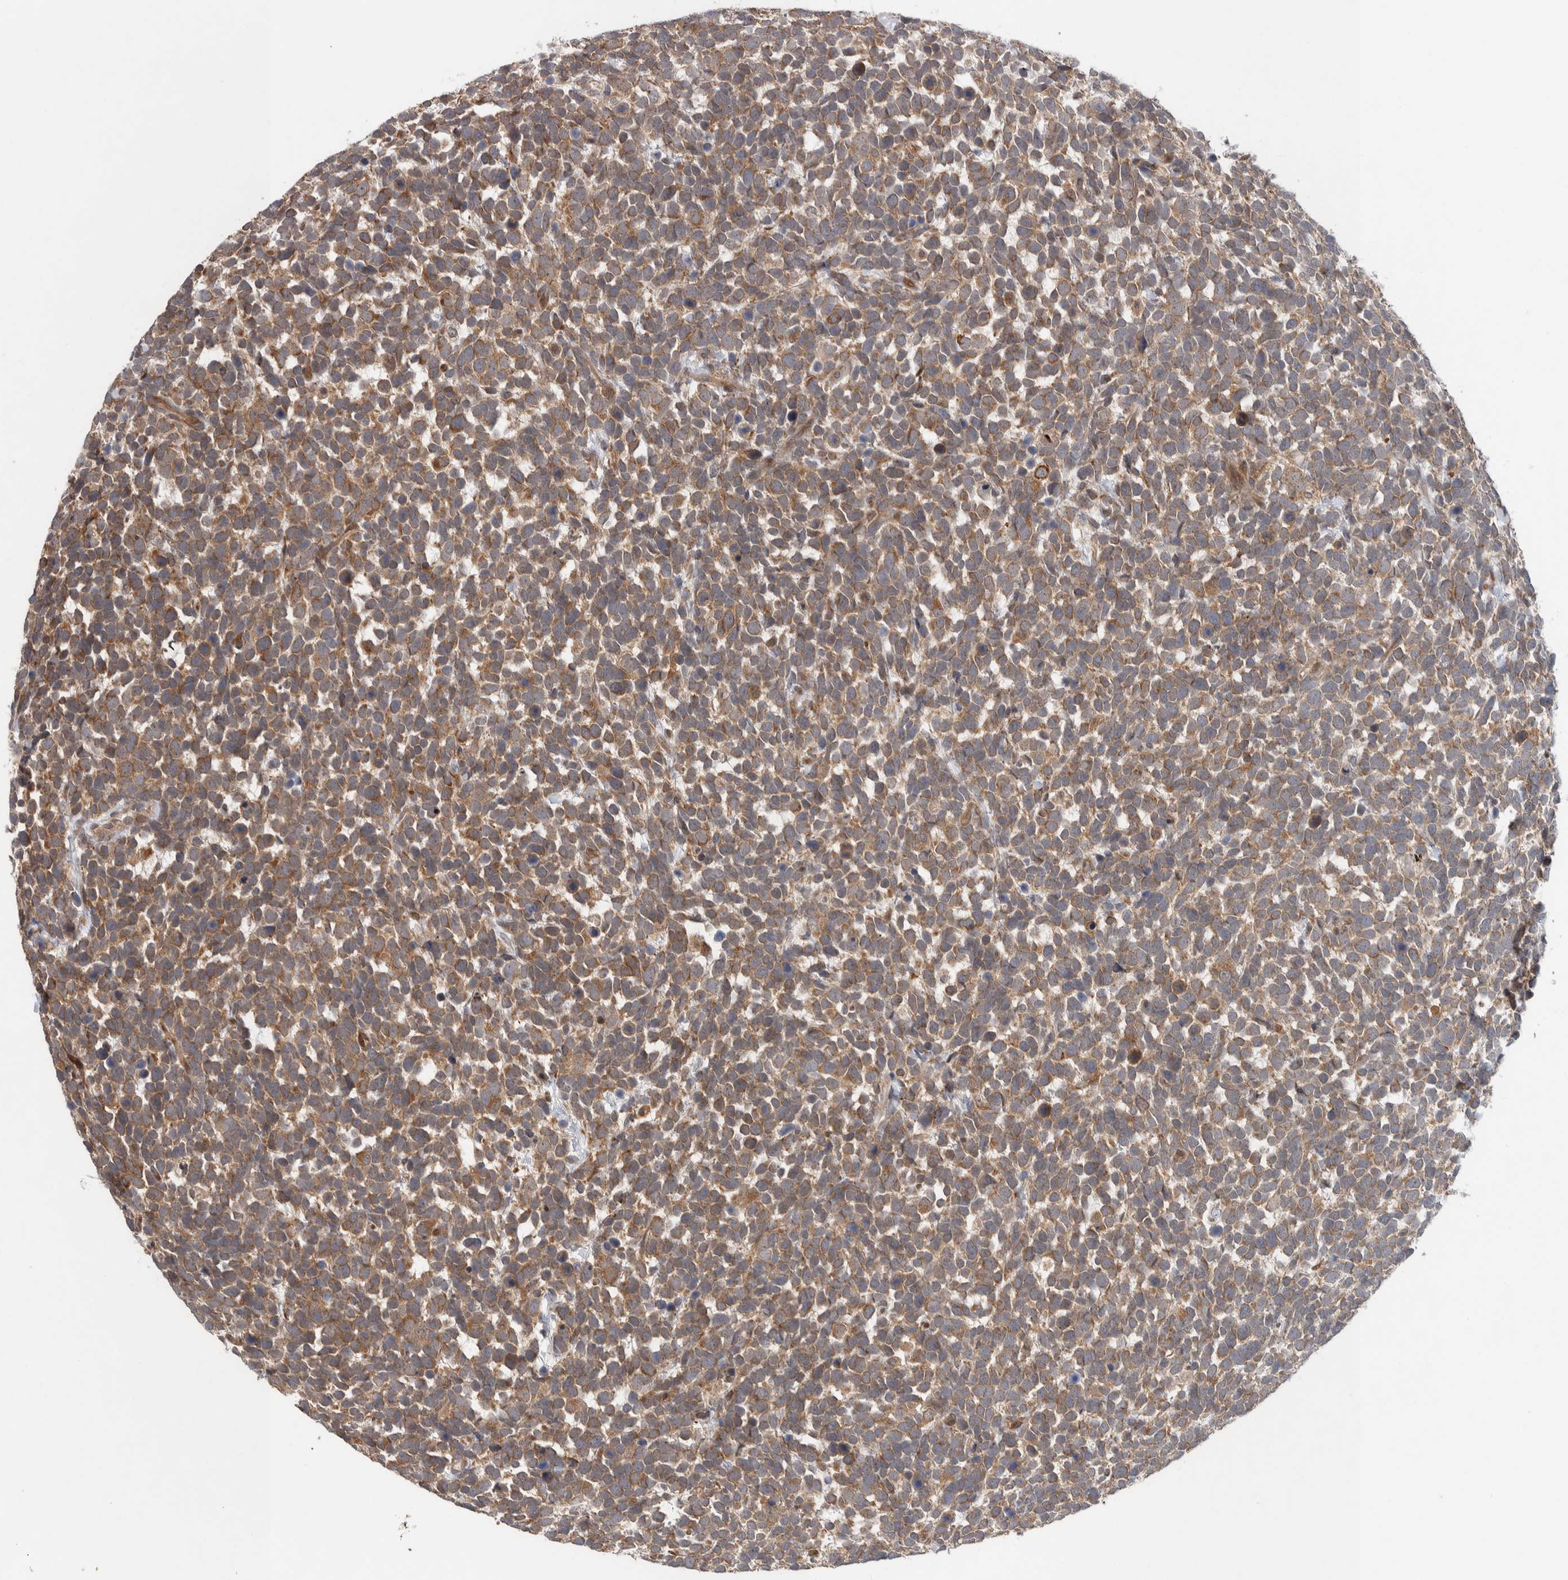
{"staining": {"intensity": "moderate", "quantity": ">75%", "location": "cytoplasmic/membranous"}, "tissue": "urothelial cancer", "cell_type": "Tumor cells", "image_type": "cancer", "snomed": [{"axis": "morphology", "description": "Urothelial carcinoma, High grade"}, {"axis": "topography", "description": "Urinary bladder"}], "caption": "High-power microscopy captured an immunohistochemistry histopathology image of urothelial cancer, revealing moderate cytoplasmic/membranous expression in approximately >75% of tumor cells.", "gene": "TBC1D31", "patient": {"sex": "female", "age": 82}}